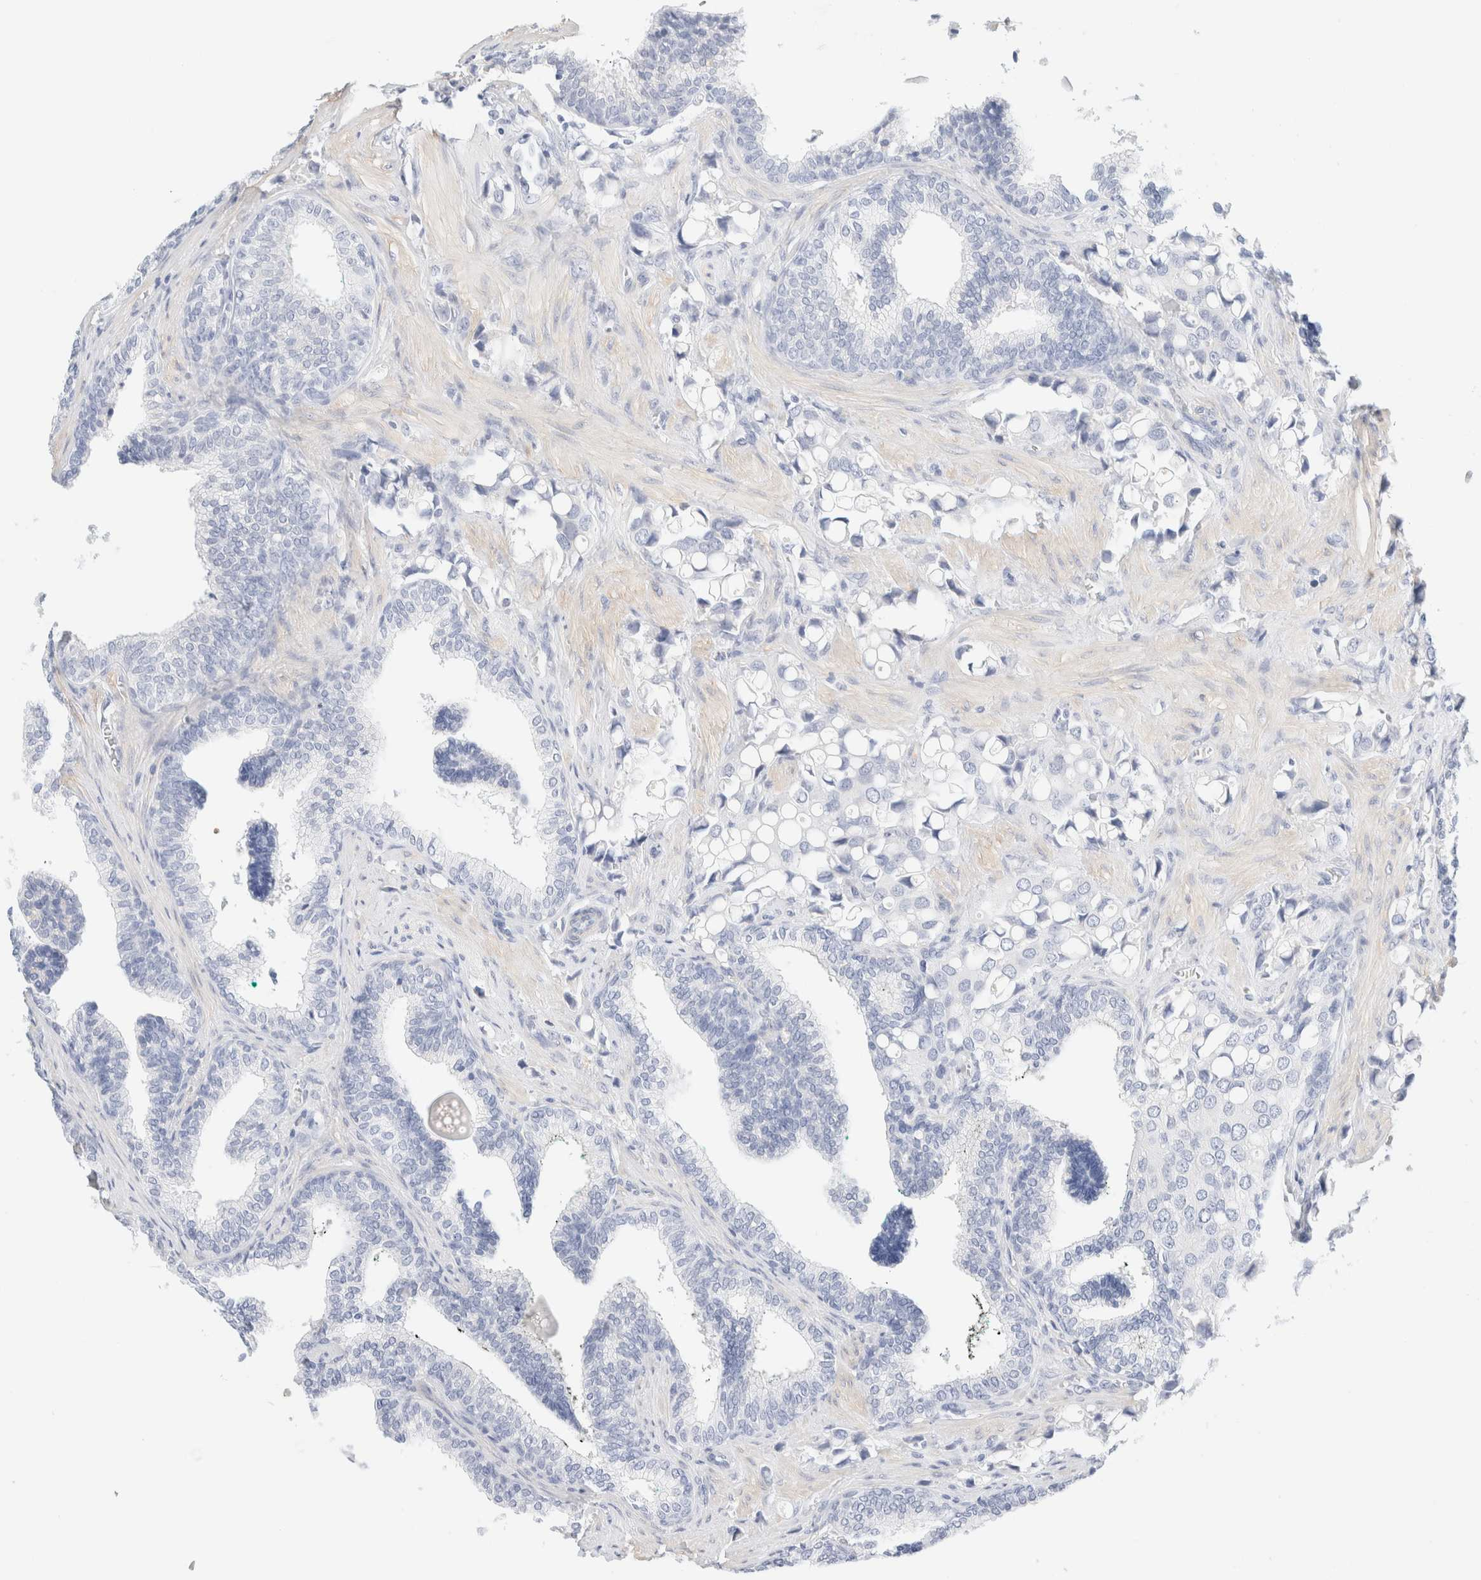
{"staining": {"intensity": "negative", "quantity": "none", "location": "none"}, "tissue": "prostate cancer", "cell_type": "Tumor cells", "image_type": "cancer", "snomed": [{"axis": "morphology", "description": "Adenocarcinoma, High grade"}, {"axis": "topography", "description": "Prostate"}], "caption": "Prostate cancer was stained to show a protein in brown. There is no significant positivity in tumor cells.", "gene": "DPYS", "patient": {"sex": "male", "age": 52}}